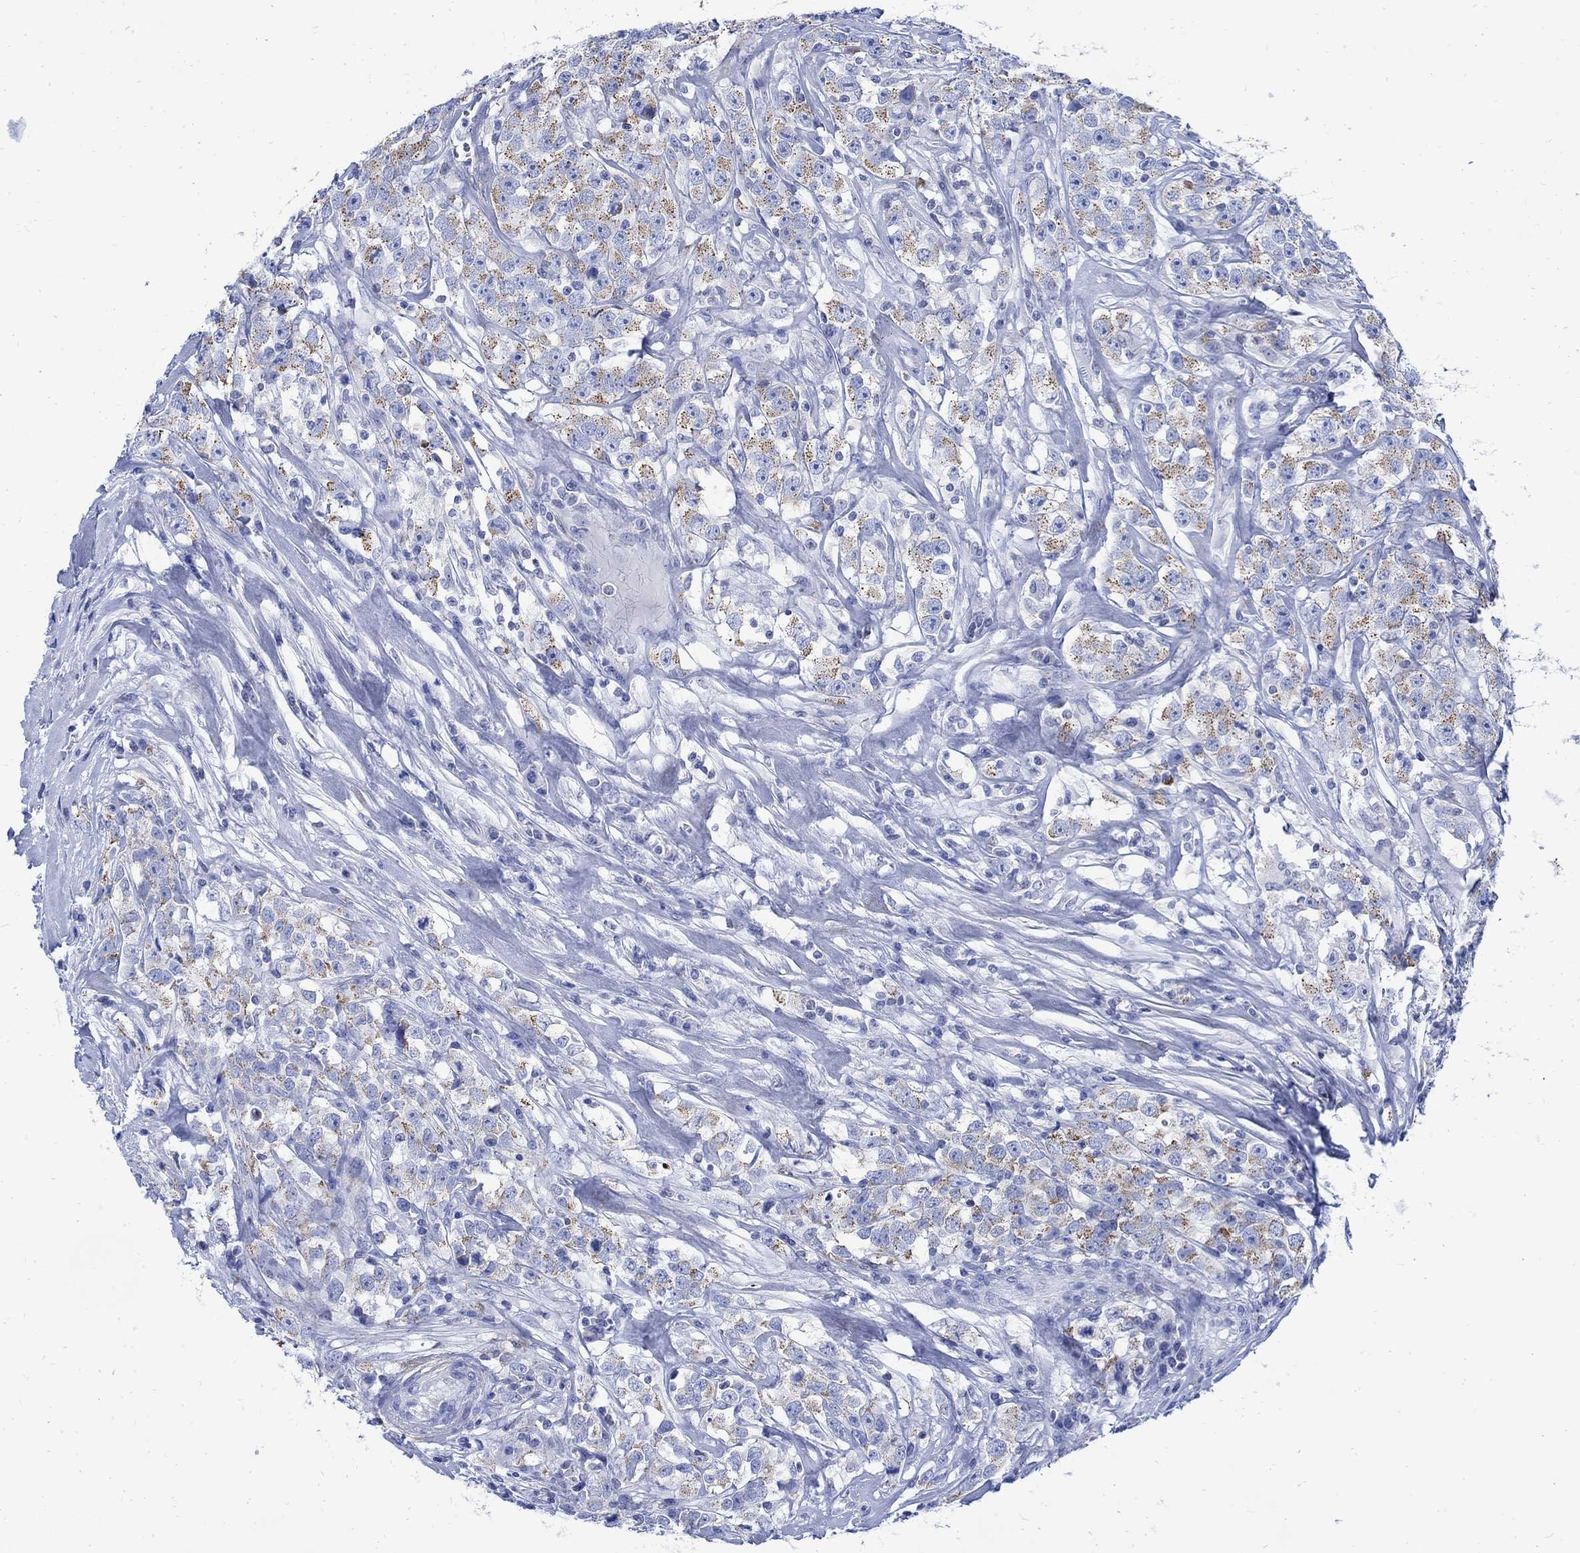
{"staining": {"intensity": "moderate", "quantity": "<25%", "location": "cytoplasmic/membranous"}, "tissue": "testis cancer", "cell_type": "Tumor cells", "image_type": "cancer", "snomed": [{"axis": "morphology", "description": "Seminoma, NOS"}, {"axis": "topography", "description": "Testis"}], "caption": "Tumor cells demonstrate low levels of moderate cytoplasmic/membranous positivity in about <25% of cells in testis seminoma. (DAB IHC, brown staining for protein, blue staining for nuclei).", "gene": "CPLX2", "patient": {"sex": "male", "age": 59}}